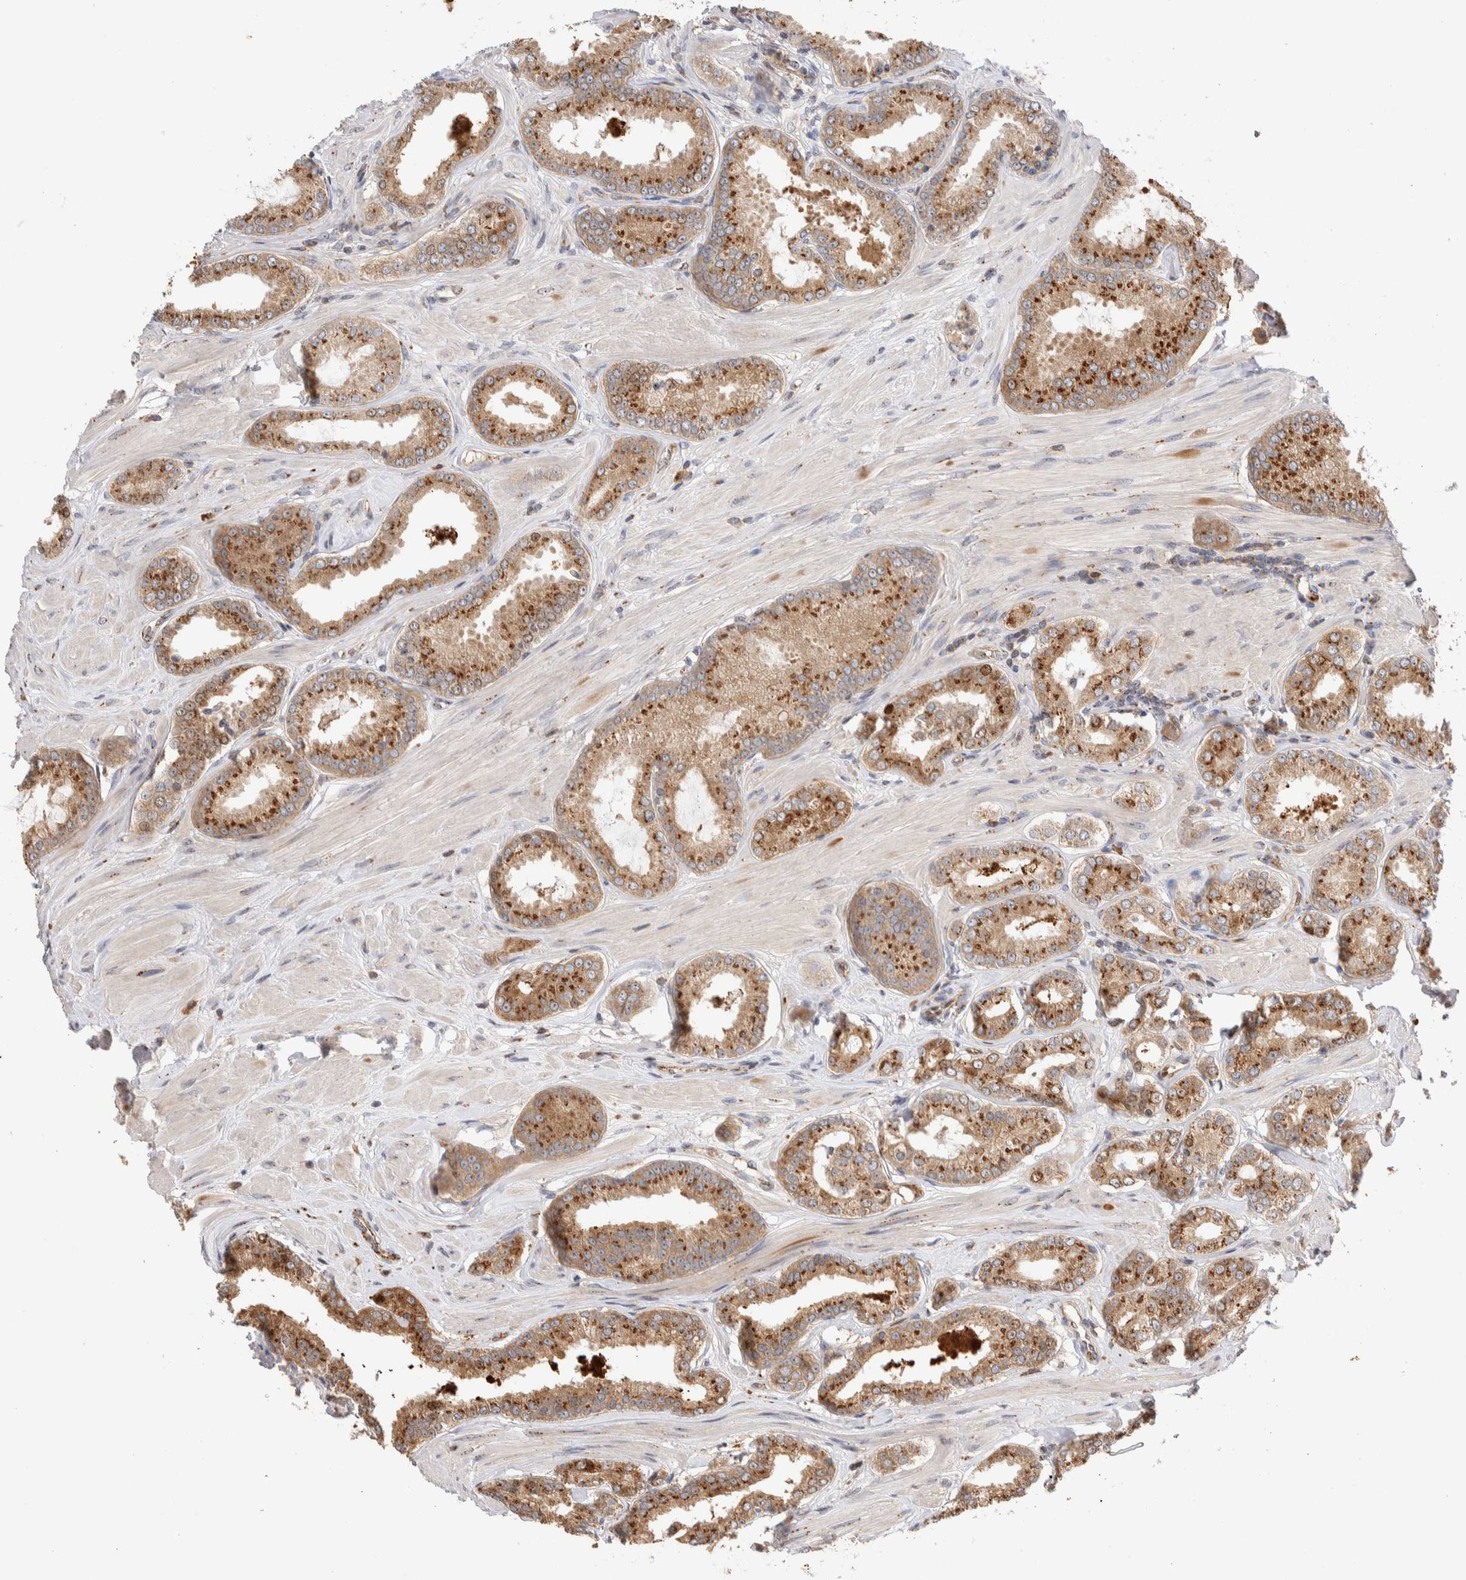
{"staining": {"intensity": "strong", "quantity": "25%-75%", "location": "cytoplasmic/membranous,nuclear"}, "tissue": "prostate cancer", "cell_type": "Tumor cells", "image_type": "cancer", "snomed": [{"axis": "morphology", "description": "Adenocarcinoma, Low grade"}, {"axis": "topography", "description": "Prostate"}], "caption": "Protein expression analysis of human prostate cancer (low-grade adenocarcinoma) reveals strong cytoplasmic/membranous and nuclear expression in approximately 25%-75% of tumor cells. The protein is shown in brown color, while the nuclei are stained blue.", "gene": "NSMAF", "patient": {"sex": "male", "age": 62}}